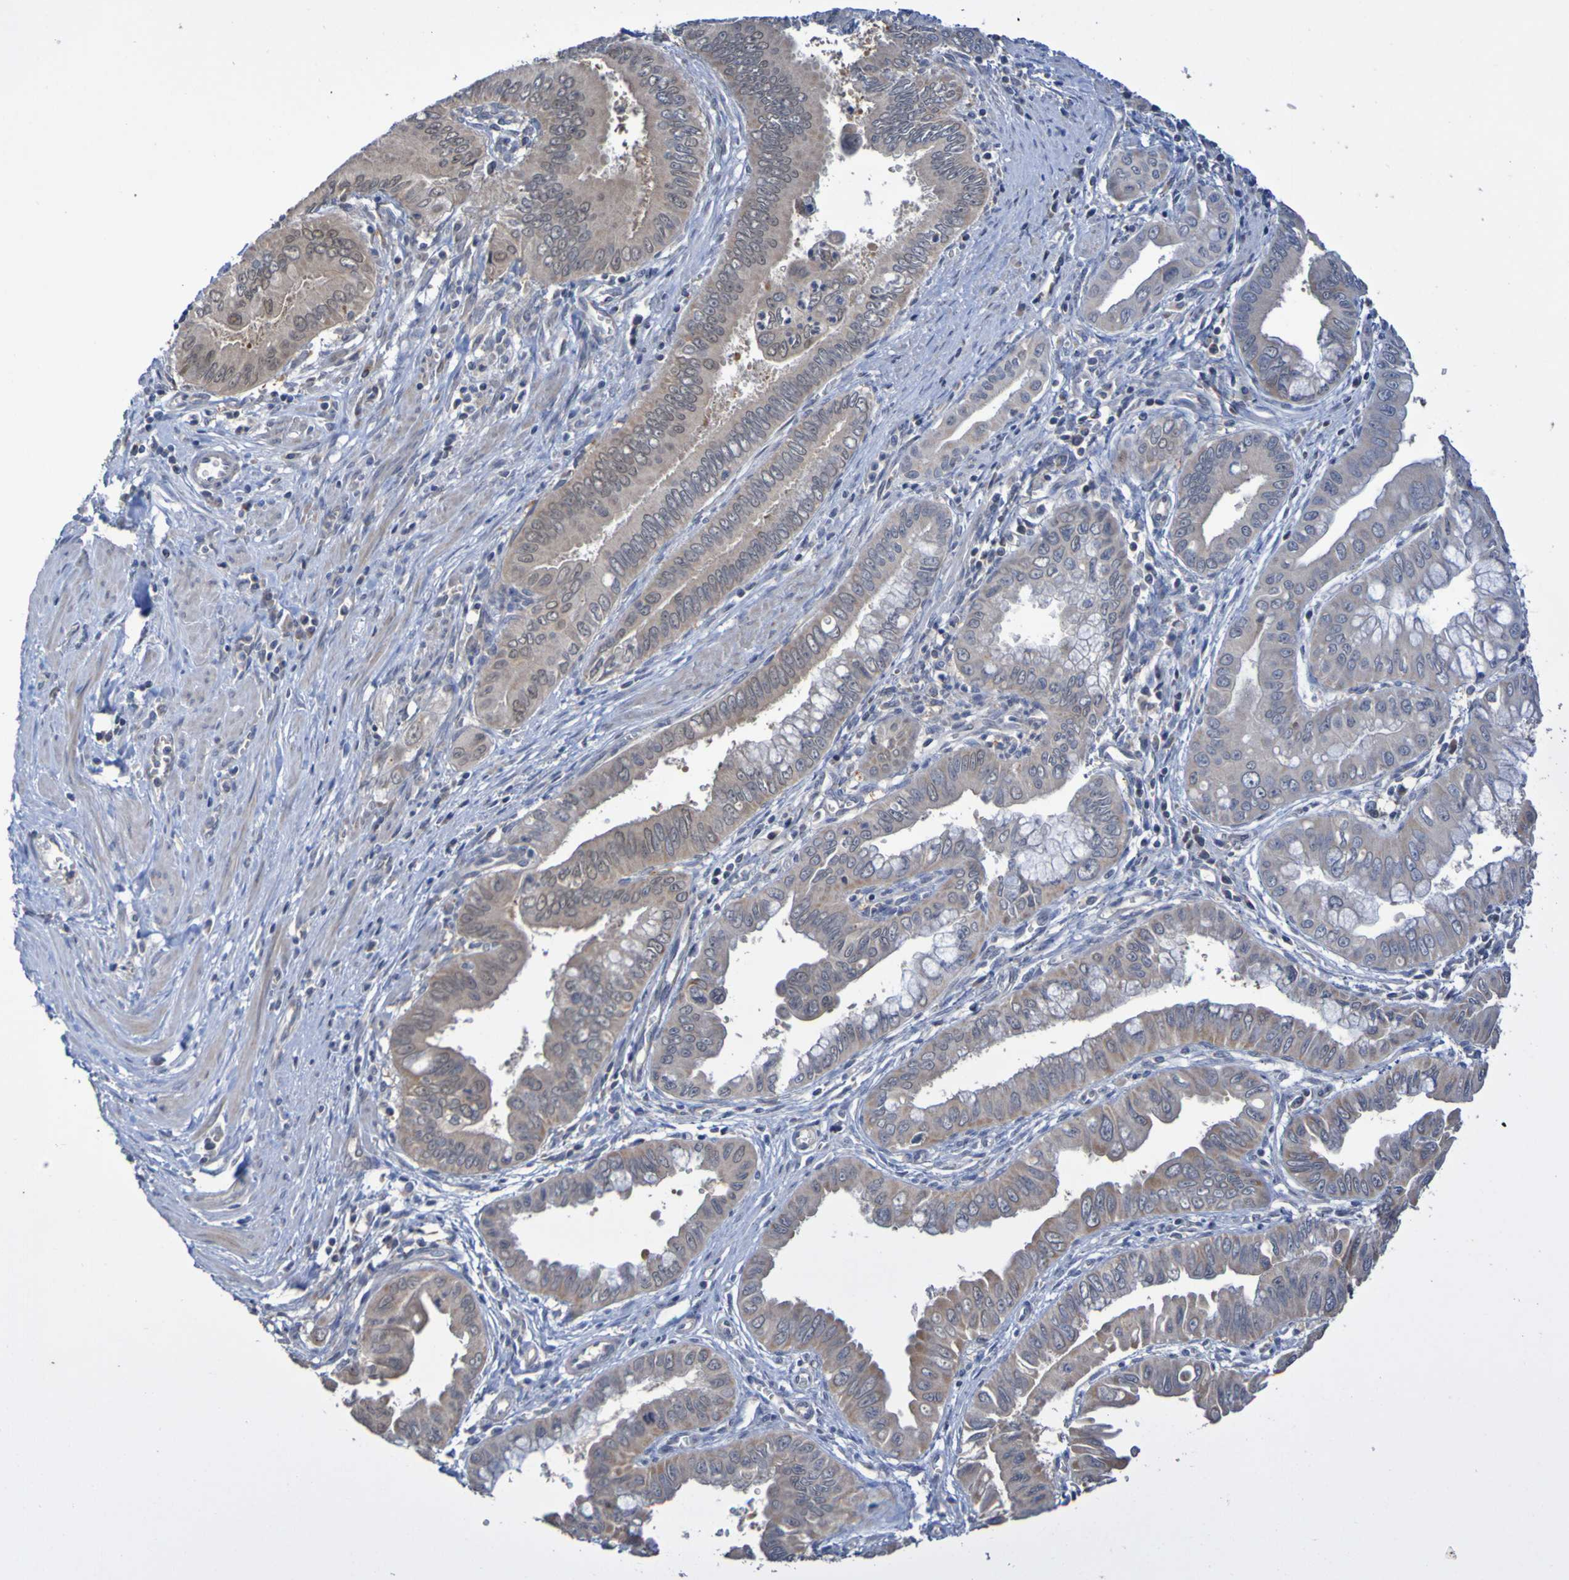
{"staining": {"intensity": "moderate", "quantity": "<25%", "location": "cytoplasmic/membranous"}, "tissue": "pancreatic cancer", "cell_type": "Tumor cells", "image_type": "cancer", "snomed": [{"axis": "morphology", "description": "Normal tissue, NOS"}, {"axis": "topography", "description": "Lymph node"}], "caption": "Pancreatic cancer stained with a protein marker shows moderate staining in tumor cells.", "gene": "C3orf18", "patient": {"sex": "male", "age": 50}}